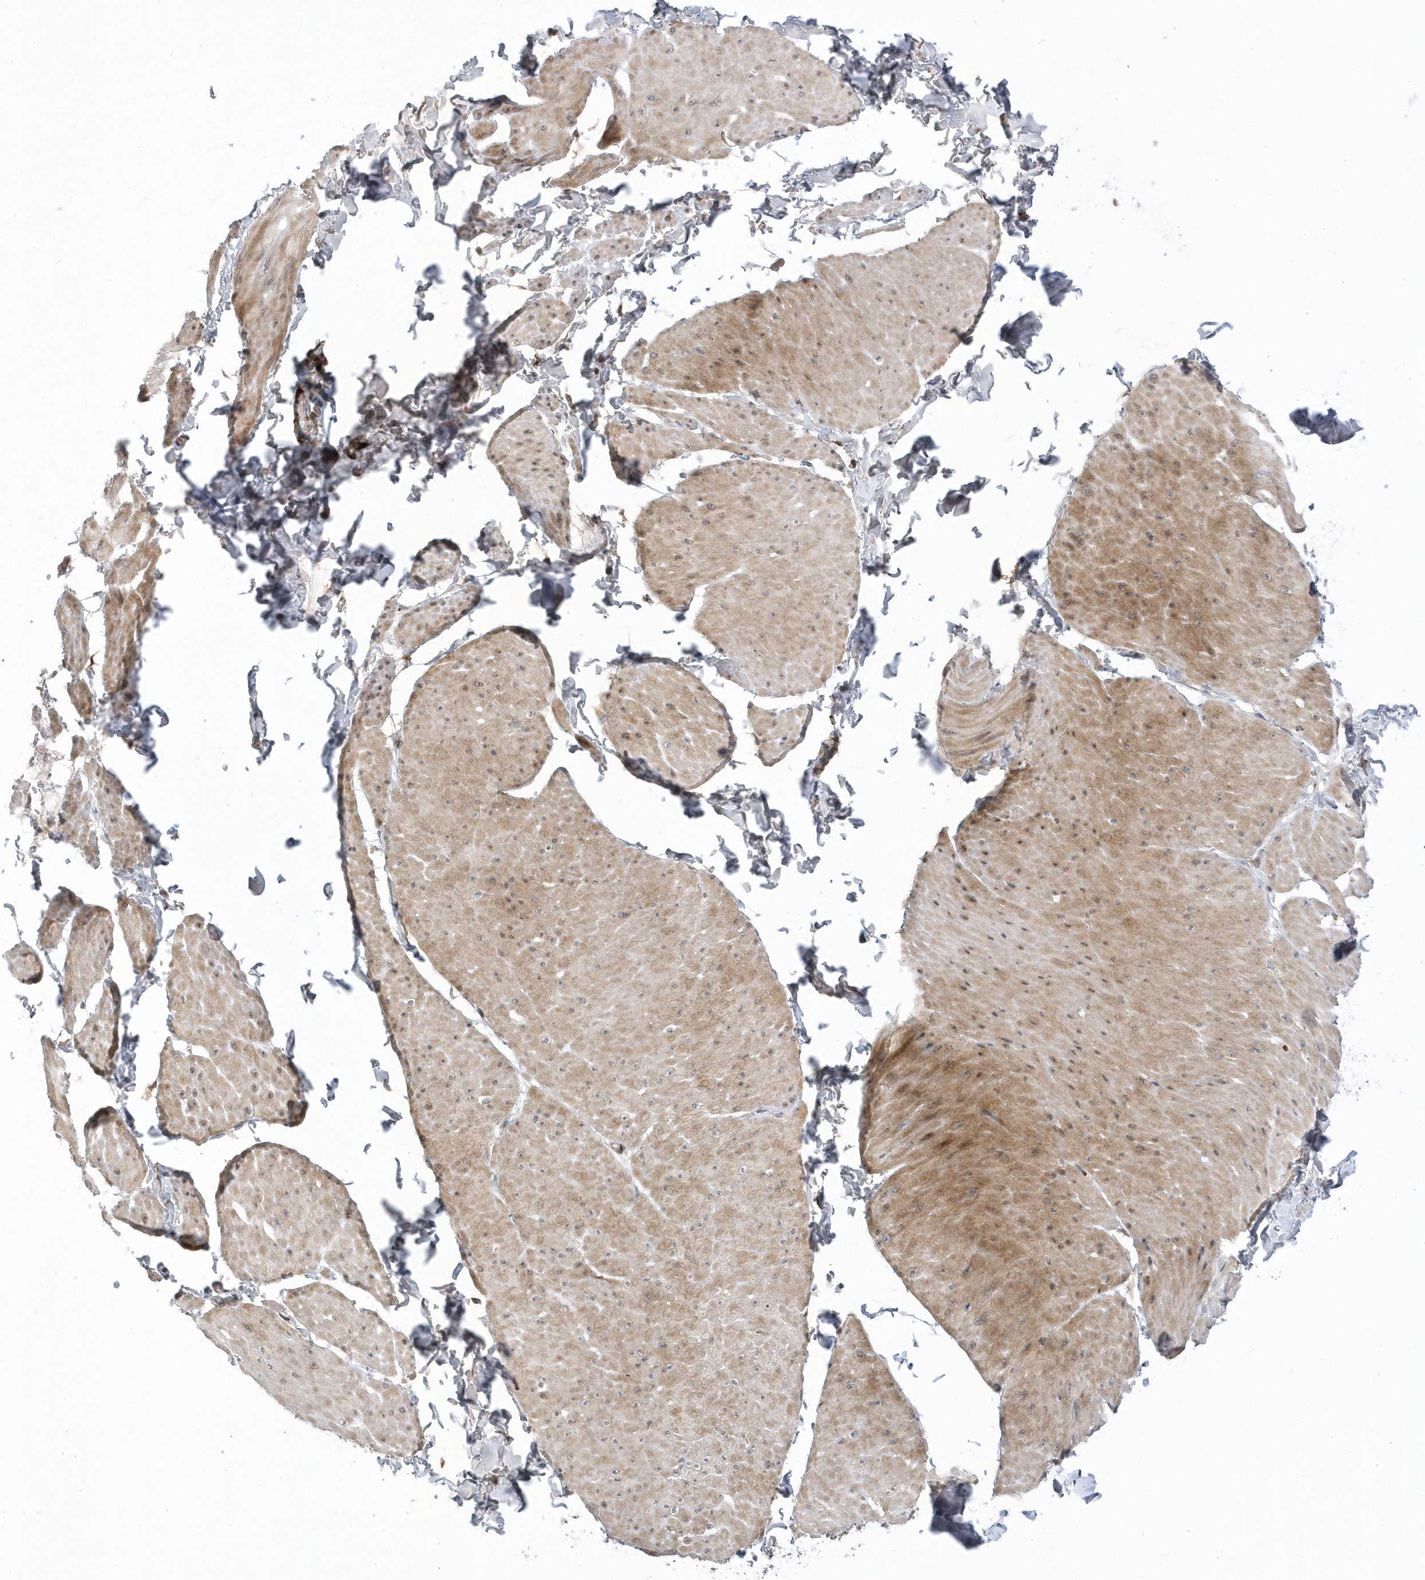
{"staining": {"intensity": "moderate", "quantity": ">75%", "location": "cytoplasmic/membranous,nuclear"}, "tissue": "smooth muscle", "cell_type": "Smooth muscle cells", "image_type": "normal", "snomed": [{"axis": "morphology", "description": "Urothelial carcinoma, High grade"}, {"axis": "topography", "description": "Urinary bladder"}], "caption": "Protein expression analysis of normal human smooth muscle reveals moderate cytoplasmic/membranous,nuclear expression in approximately >75% of smooth muscle cells.", "gene": "MAP7D3", "patient": {"sex": "male", "age": 46}}